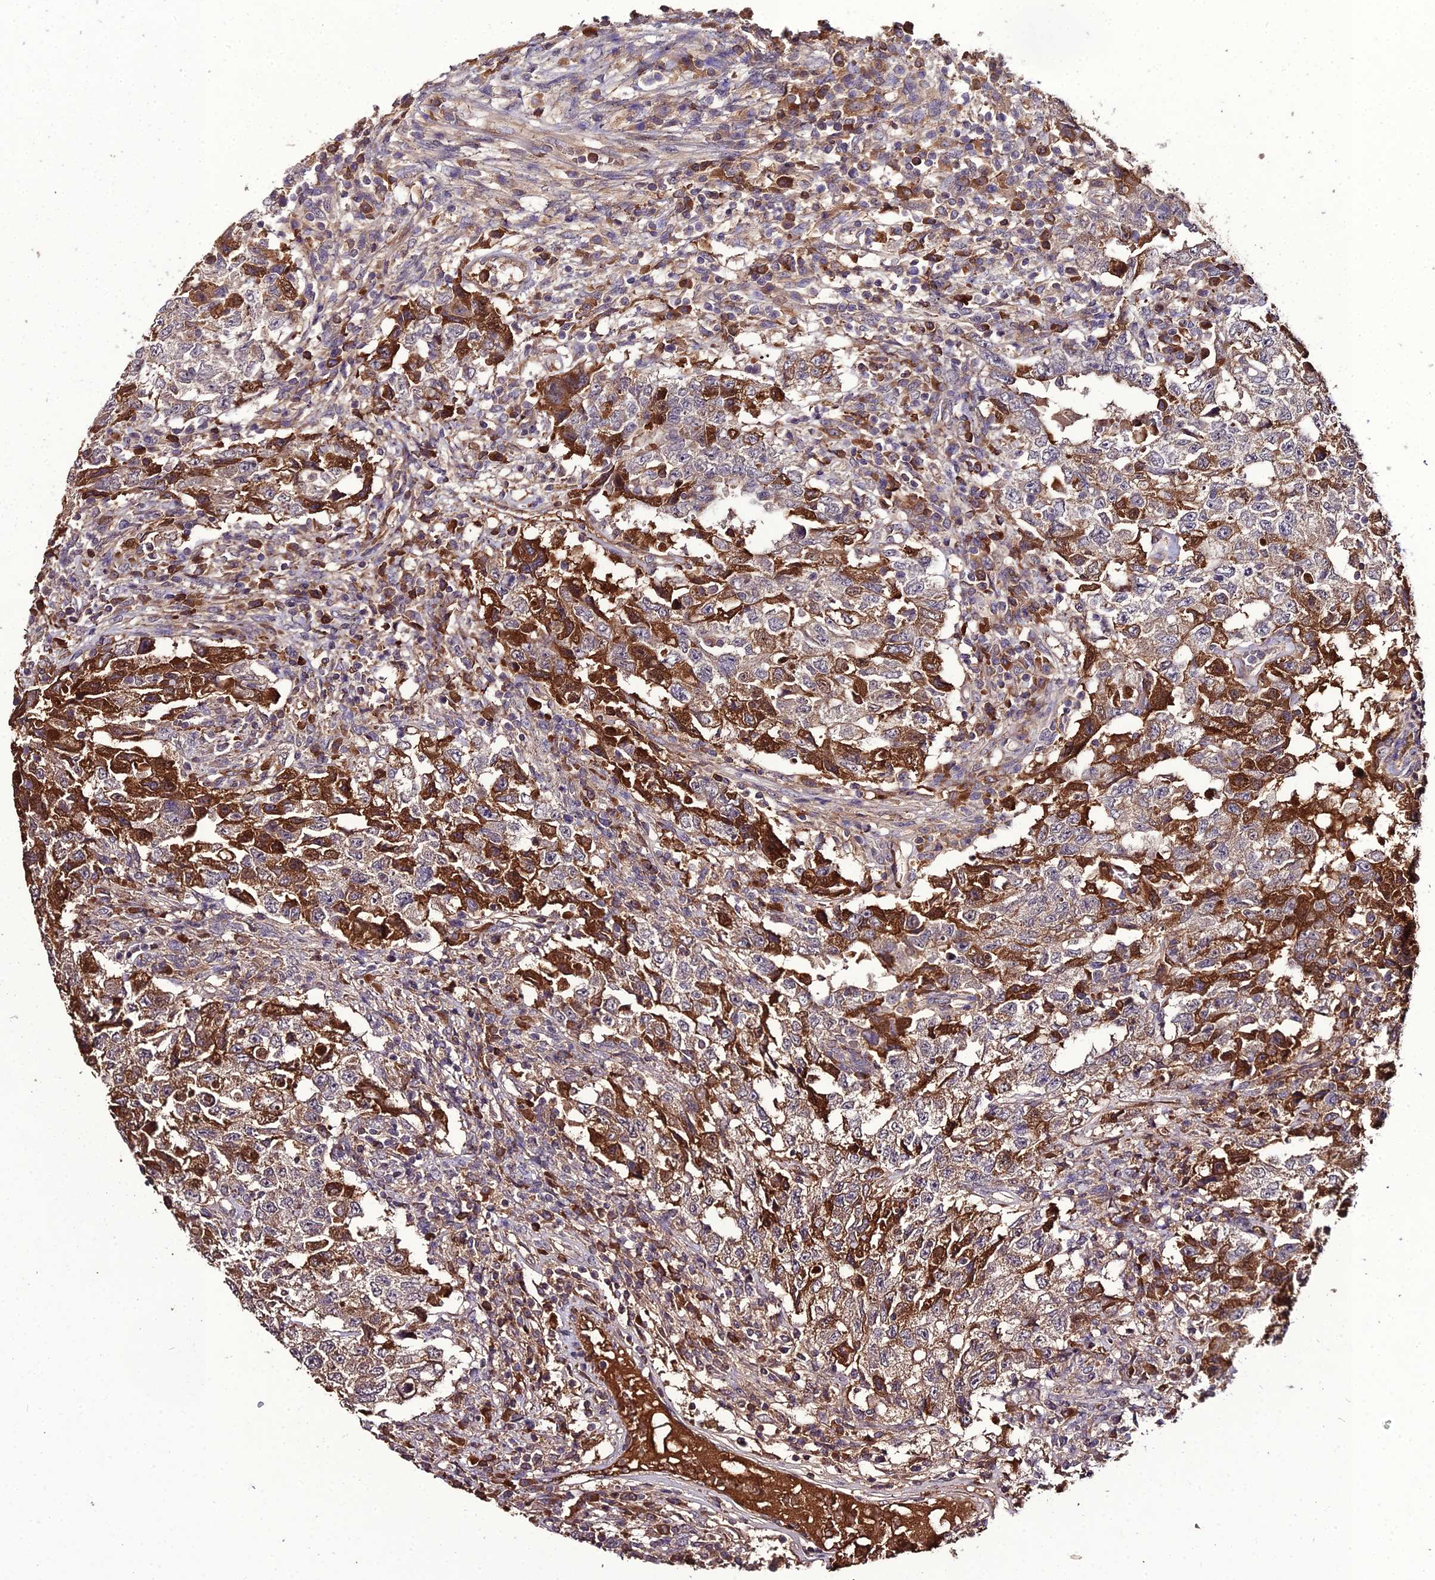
{"staining": {"intensity": "strong", "quantity": "25%-75%", "location": "cytoplasmic/membranous"}, "tissue": "testis cancer", "cell_type": "Tumor cells", "image_type": "cancer", "snomed": [{"axis": "morphology", "description": "Carcinoma, Embryonal, NOS"}, {"axis": "topography", "description": "Testis"}], "caption": "Brown immunohistochemical staining in human embryonal carcinoma (testis) exhibits strong cytoplasmic/membranous expression in approximately 25%-75% of tumor cells.", "gene": "KCTD16", "patient": {"sex": "male", "age": 26}}